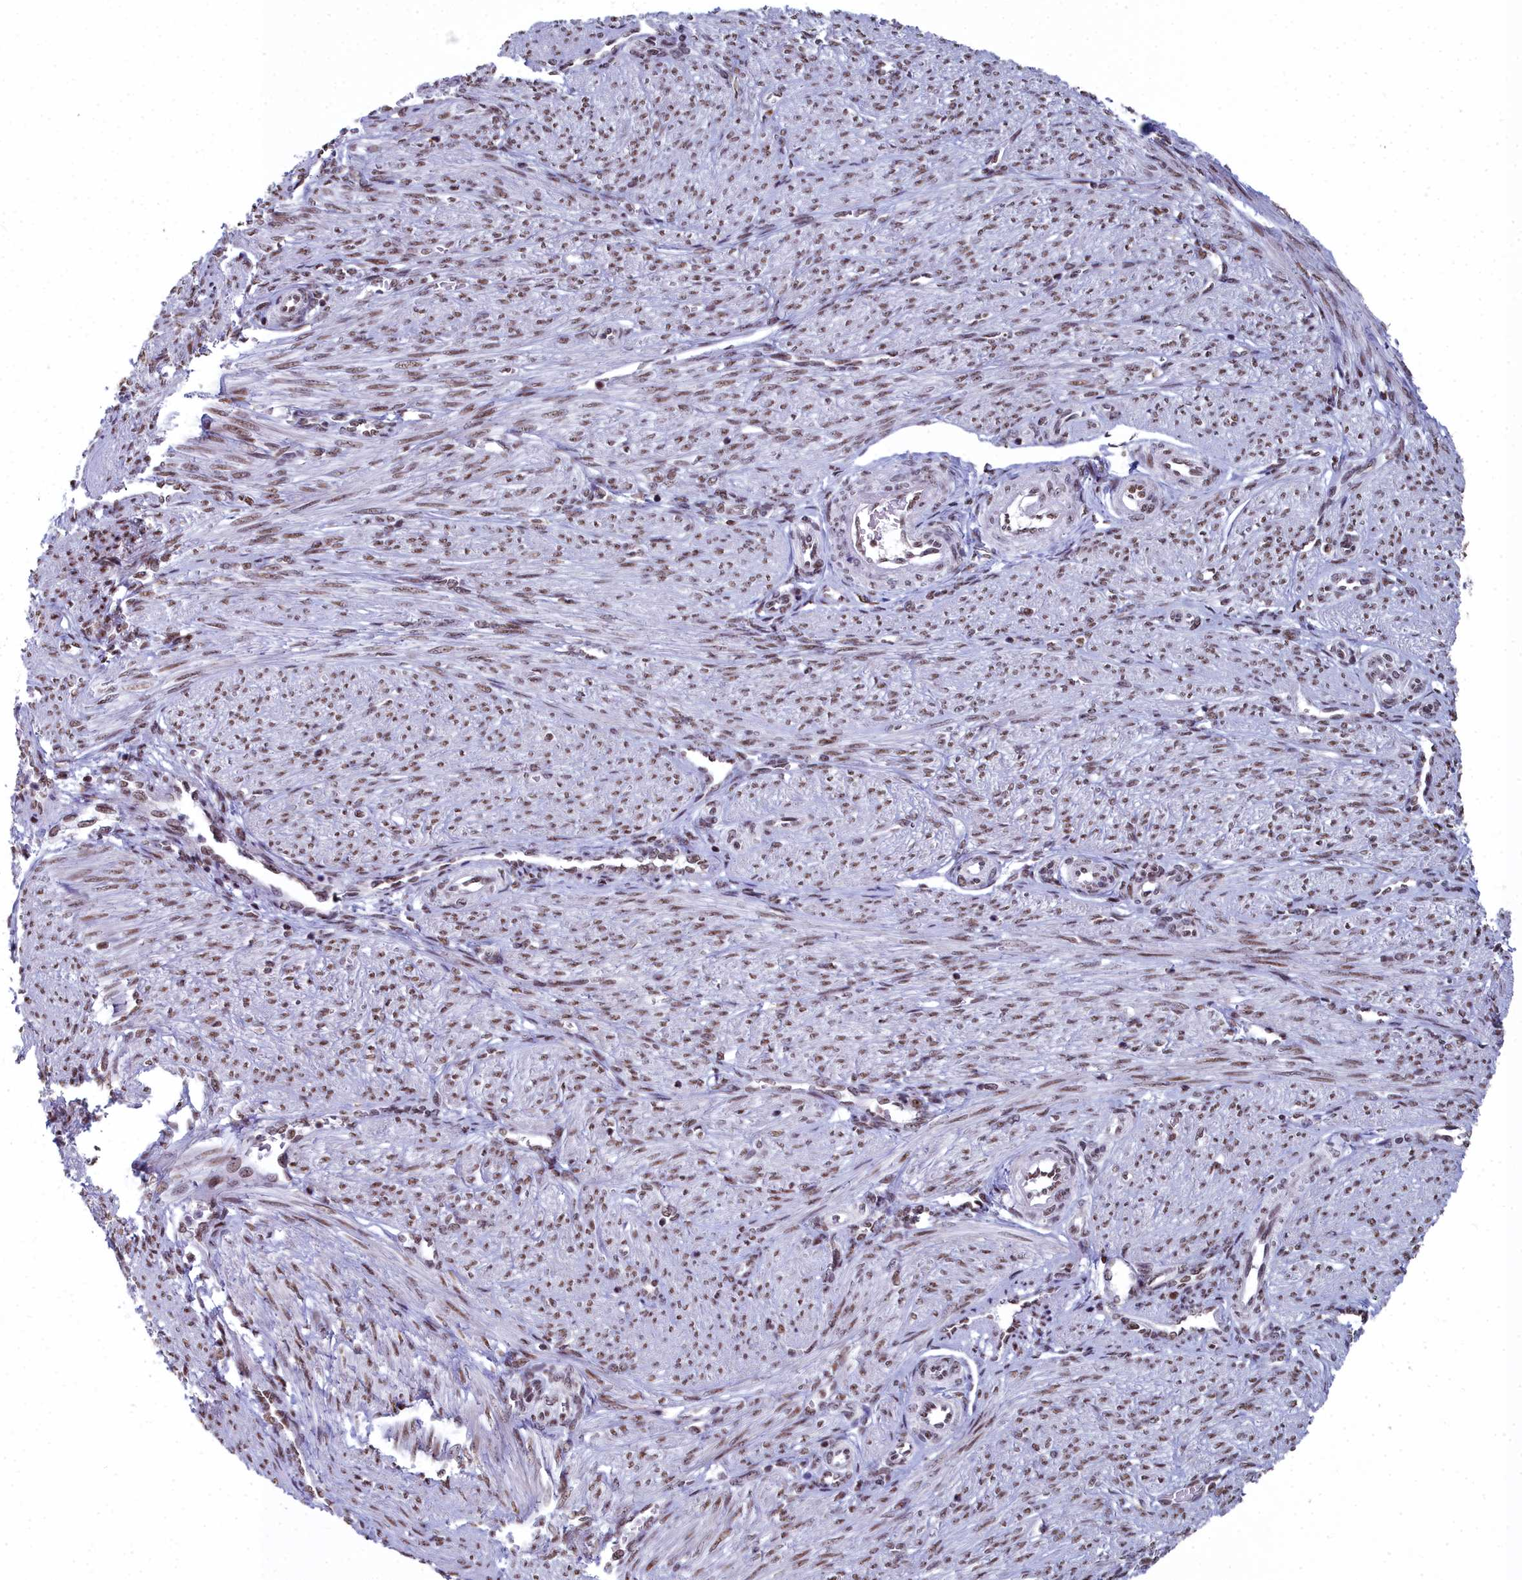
{"staining": {"intensity": "moderate", "quantity": "25%-75%", "location": "nuclear"}, "tissue": "endometrium", "cell_type": "Cells in endometrial stroma", "image_type": "normal", "snomed": [{"axis": "morphology", "description": "Normal tissue, NOS"}, {"axis": "topography", "description": "Endometrium"}], "caption": "Brown immunohistochemical staining in benign endometrium exhibits moderate nuclear staining in approximately 25%-75% of cells in endometrial stroma.", "gene": "SF3B3", "patient": {"sex": "female", "age": 24}}